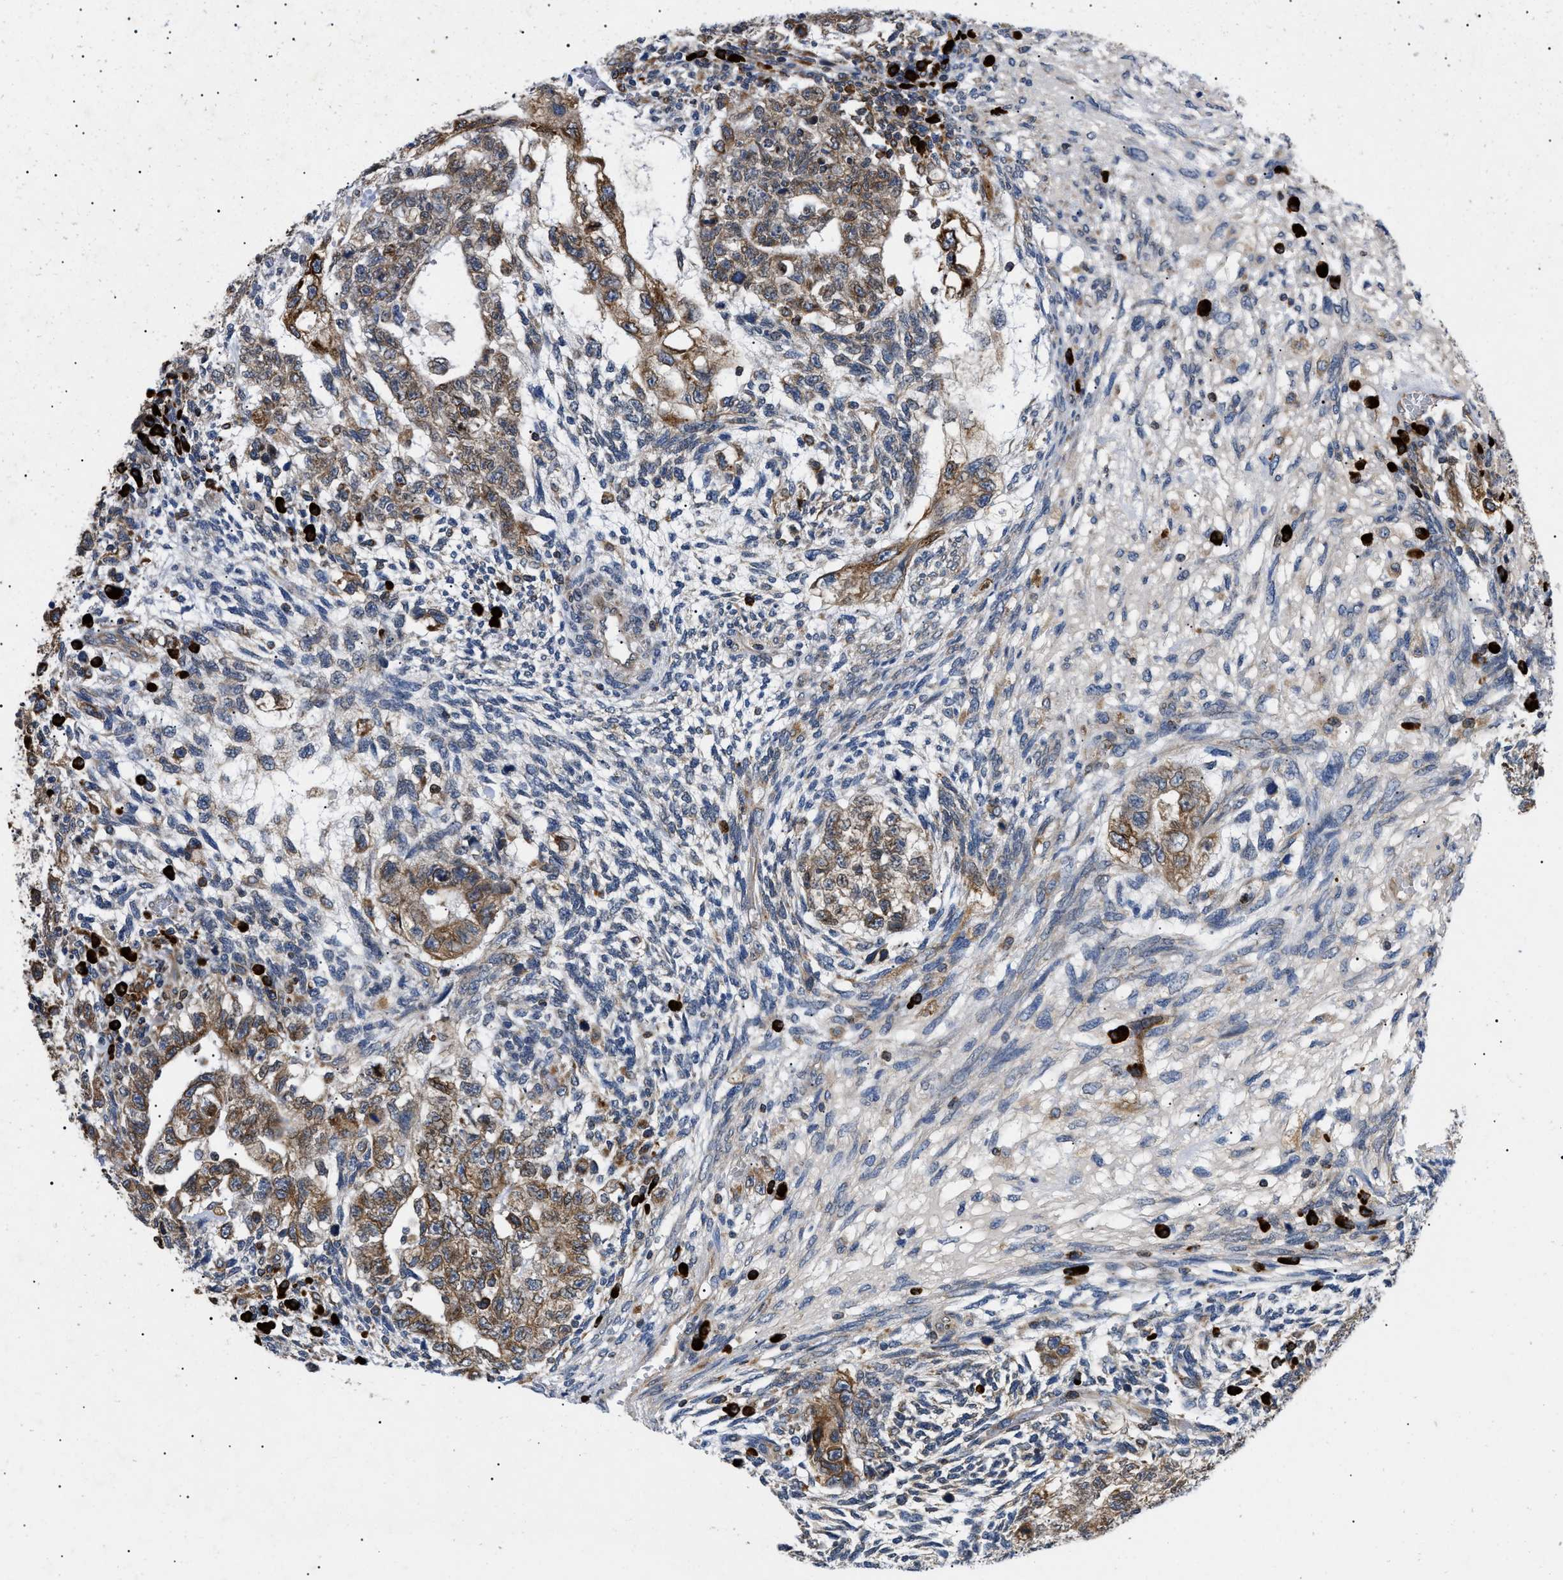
{"staining": {"intensity": "weak", "quantity": ">75%", "location": "cytoplasmic/membranous"}, "tissue": "testis cancer", "cell_type": "Tumor cells", "image_type": "cancer", "snomed": [{"axis": "morphology", "description": "Normal tissue, NOS"}, {"axis": "morphology", "description": "Carcinoma, Embryonal, NOS"}, {"axis": "topography", "description": "Testis"}], "caption": "IHC (DAB) staining of human testis cancer (embryonal carcinoma) displays weak cytoplasmic/membranous protein staining in about >75% of tumor cells. (Brightfield microscopy of DAB IHC at high magnification).", "gene": "DERL1", "patient": {"sex": "male", "age": 36}}